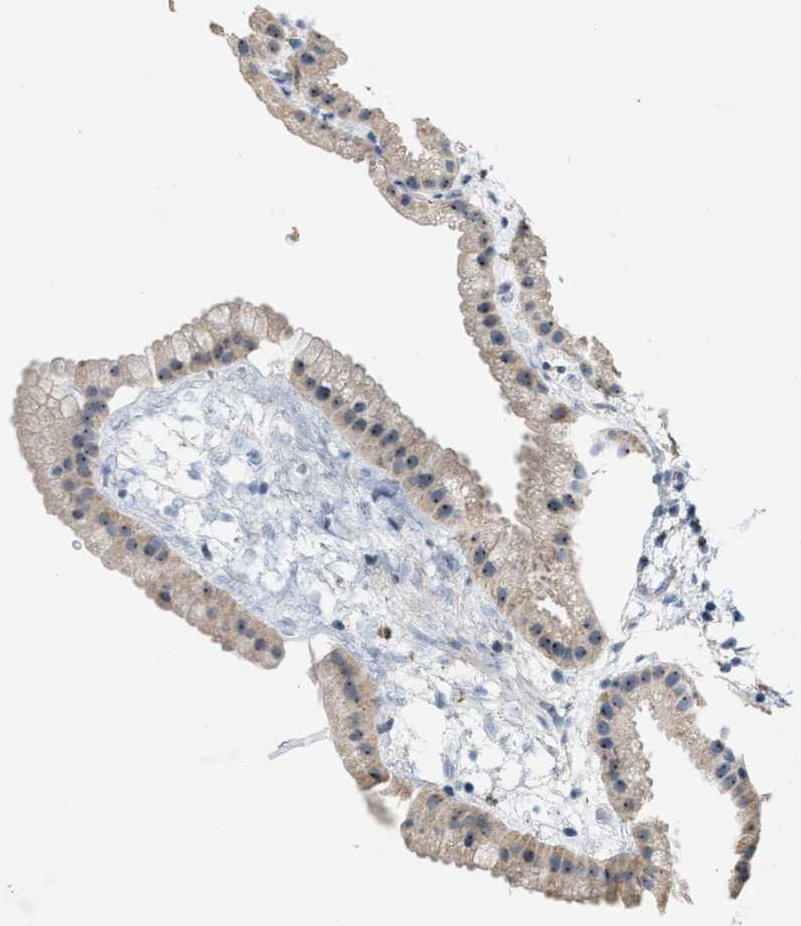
{"staining": {"intensity": "moderate", "quantity": ">75%", "location": "nuclear"}, "tissue": "gallbladder", "cell_type": "Glandular cells", "image_type": "normal", "snomed": [{"axis": "morphology", "description": "Normal tissue, NOS"}, {"axis": "topography", "description": "Gallbladder"}], "caption": "High-magnification brightfield microscopy of benign gallbladder stained with DAB (brown) and counterstained with hematoxylin (blue). glandular cells exhibit moderate nuclear staining is appreciated in approximately>75% of cells. (DAB (3,3'-diaminobenzidine) IHC, brown staining for protein, blue staining for nuclei).", "gene": "ZNF783", "patient": {"sex": "female", "age": 64}}